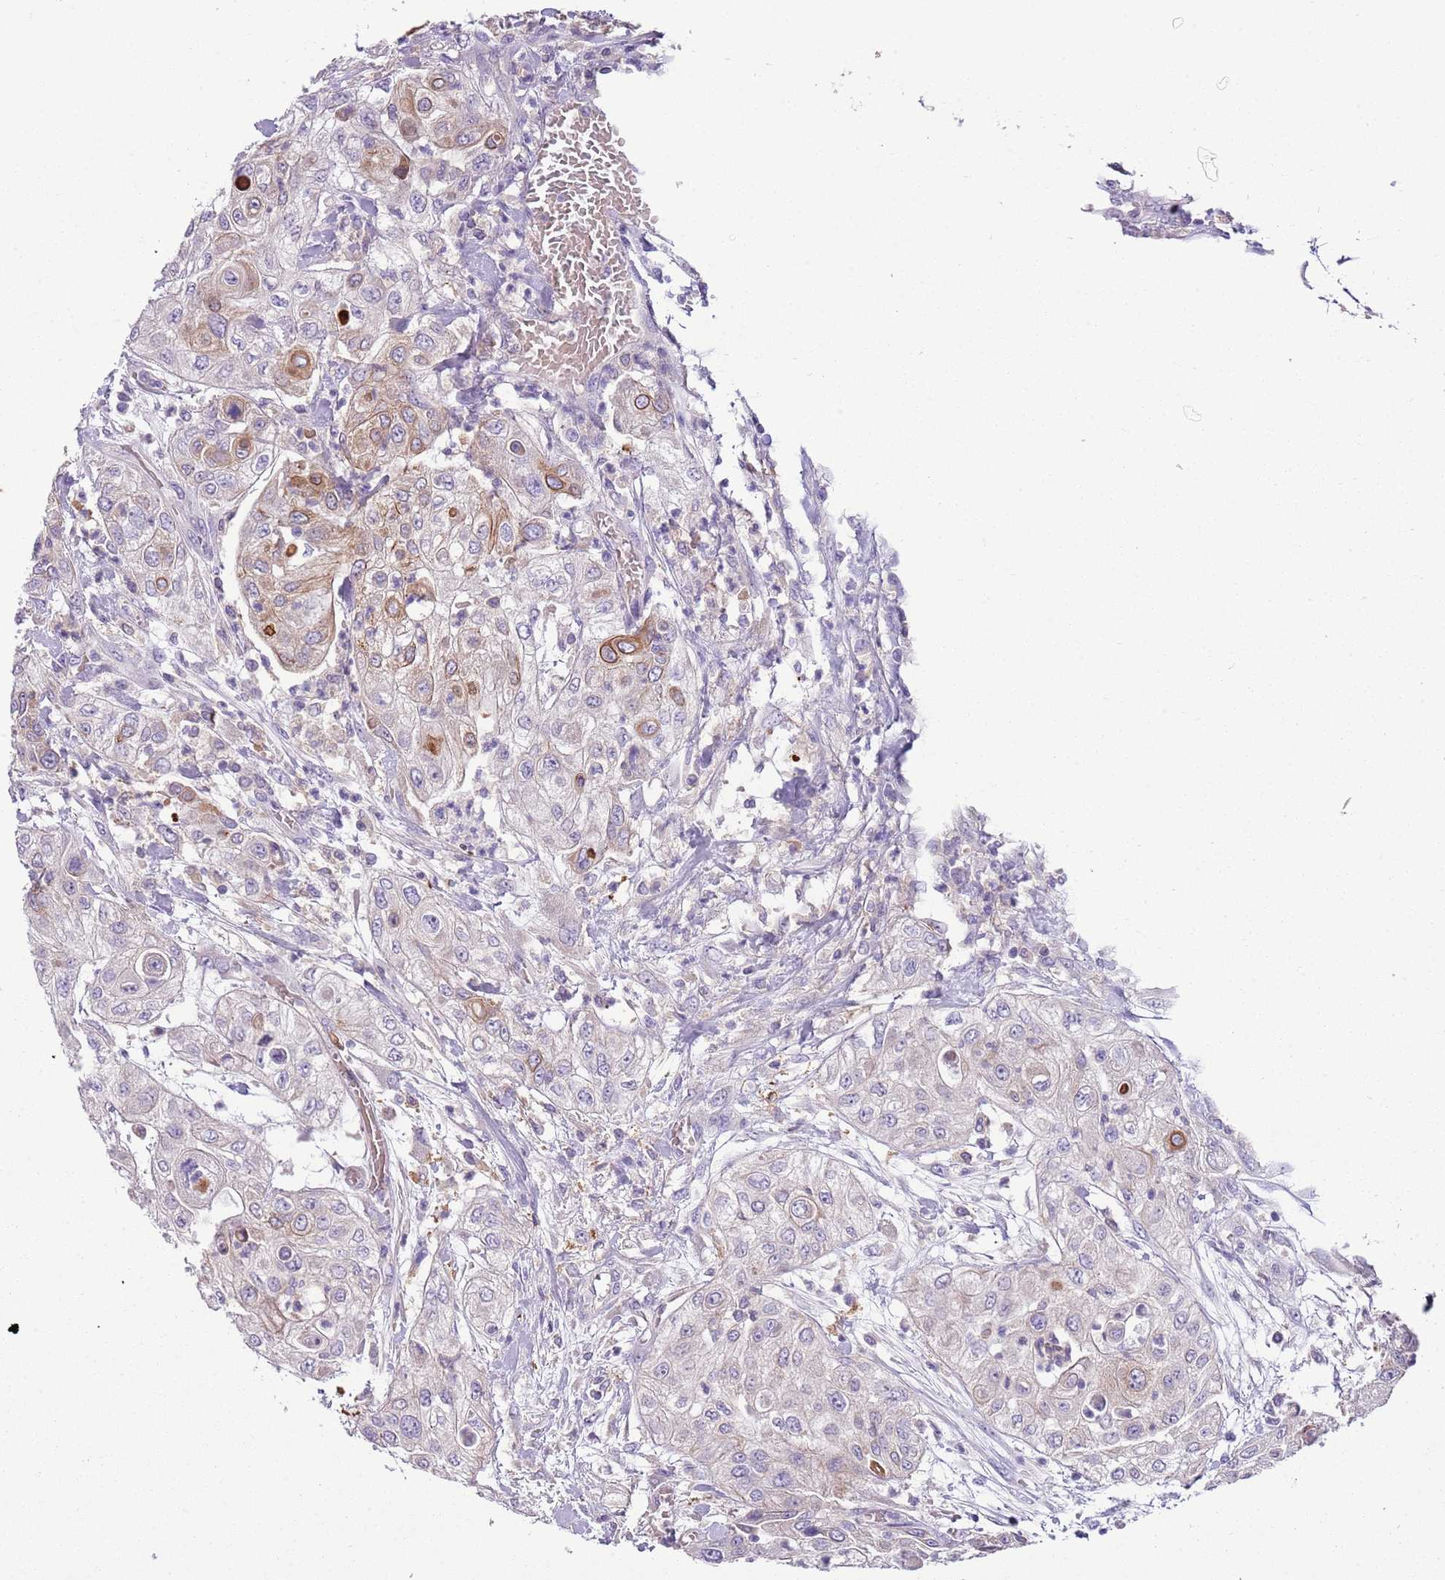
{"staining": {"intensity": "moderate", "quantity": "<25%", "location": "cytoplasmic/membranous"}, "tissue": "urothelial cancer", "cell_type": "Tumor cells", "image_type": "cancer", "snomed": [{"axis": "morphology", "description": "Urothelial carcinoma, High grade"}, {"axis": "topography", "description": "Urinary bladder"}], "caption": "Immunohistochemical staining of human urothelial cancer displays low levels of moderate cytoplasmic/membranous protein positivity in approximately <25% of tumor cells.", "gene": "HES3", "patient": {"sex": "female", "age": 79}}